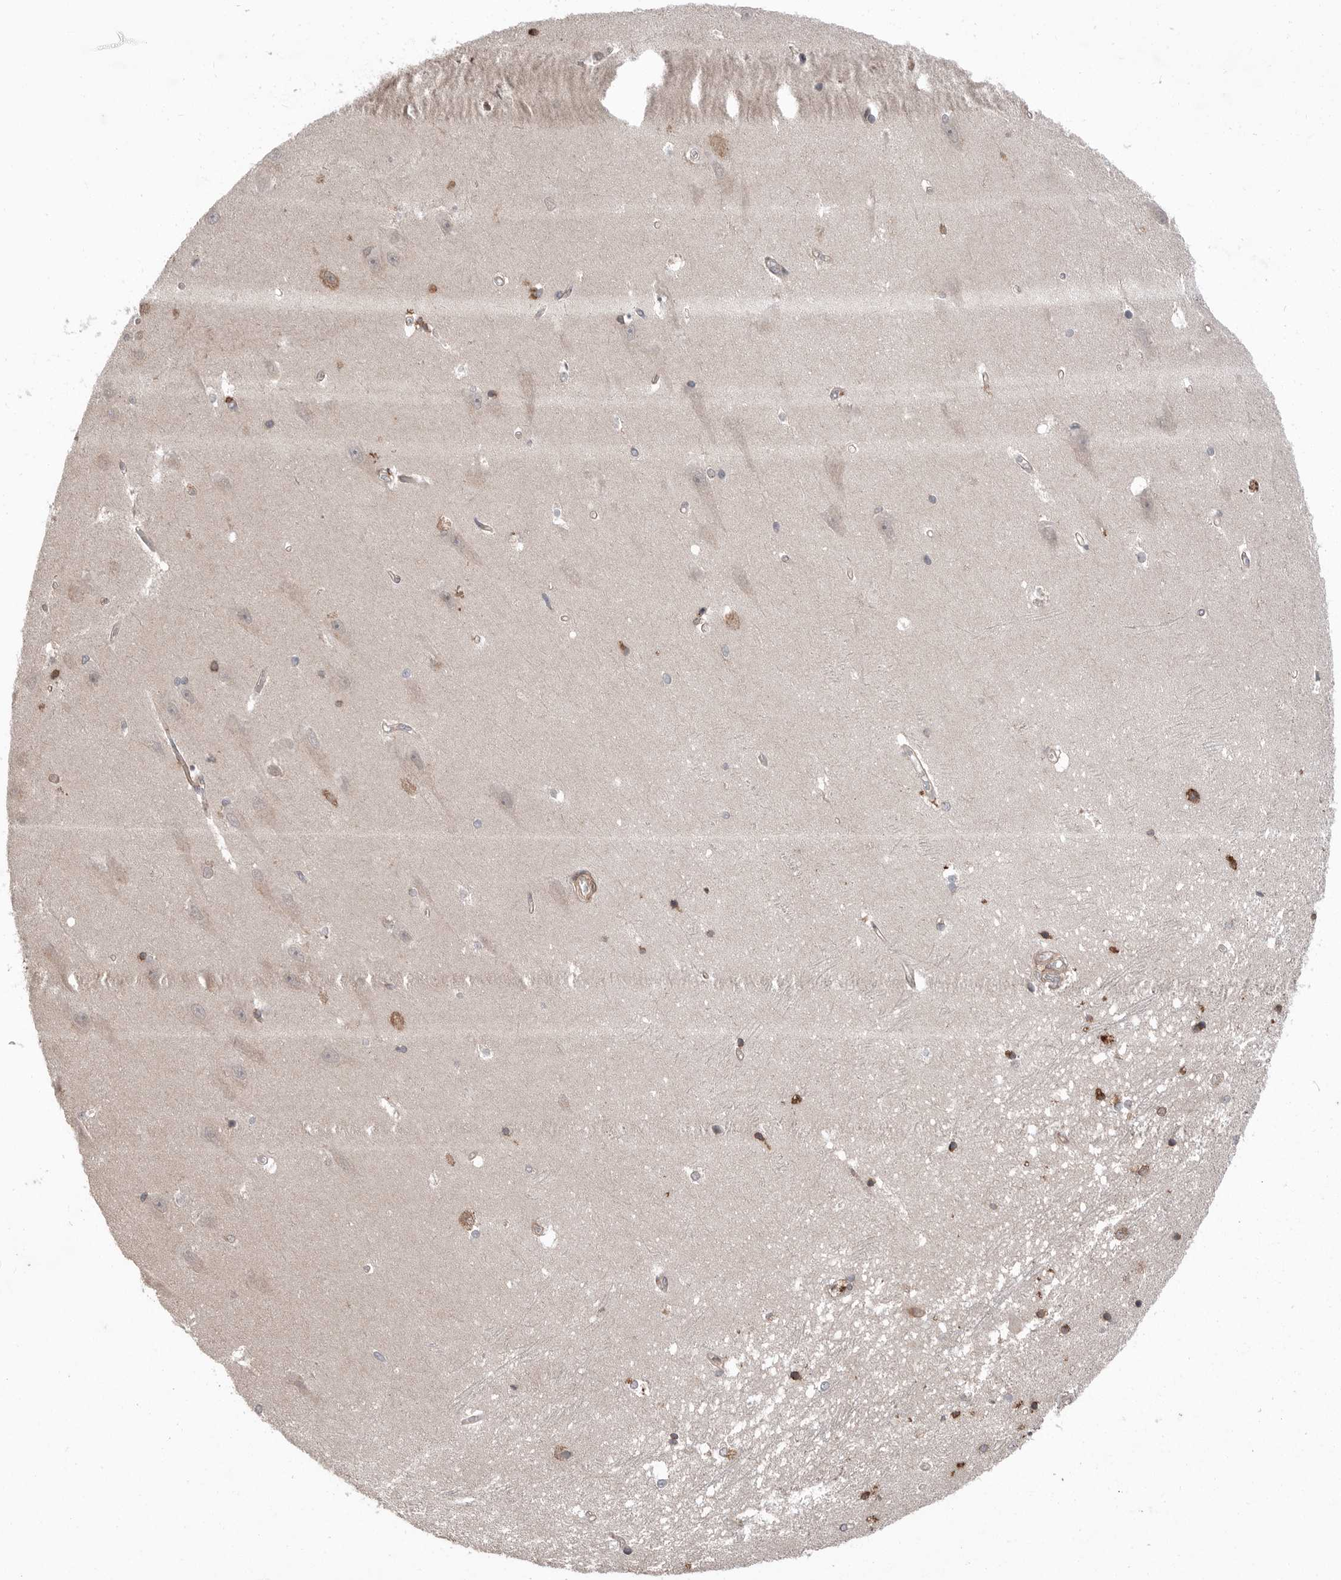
{"staining": {"intensity": "weak", "quantity": "25%-75%", "location": "cytoplasmic/membranous"}, "tissue": "hippocampus", "cell_type": "Glial cells", "image_type": "normal", "snomed": [{"axis": "morphology", "description": "Normal tissue, NOS"}, {"axis": "topography", "description": "Hippocampus"}], "caption": "A high-resolution micrograph shows immunohistochemistry staining of benign hippocampus, which reveals weak cytoplasmic/membranous positivity in about 25%-75% of glial cells.", "gene": "PEAK1", "patient": {"sex": "male", "age": 45}}